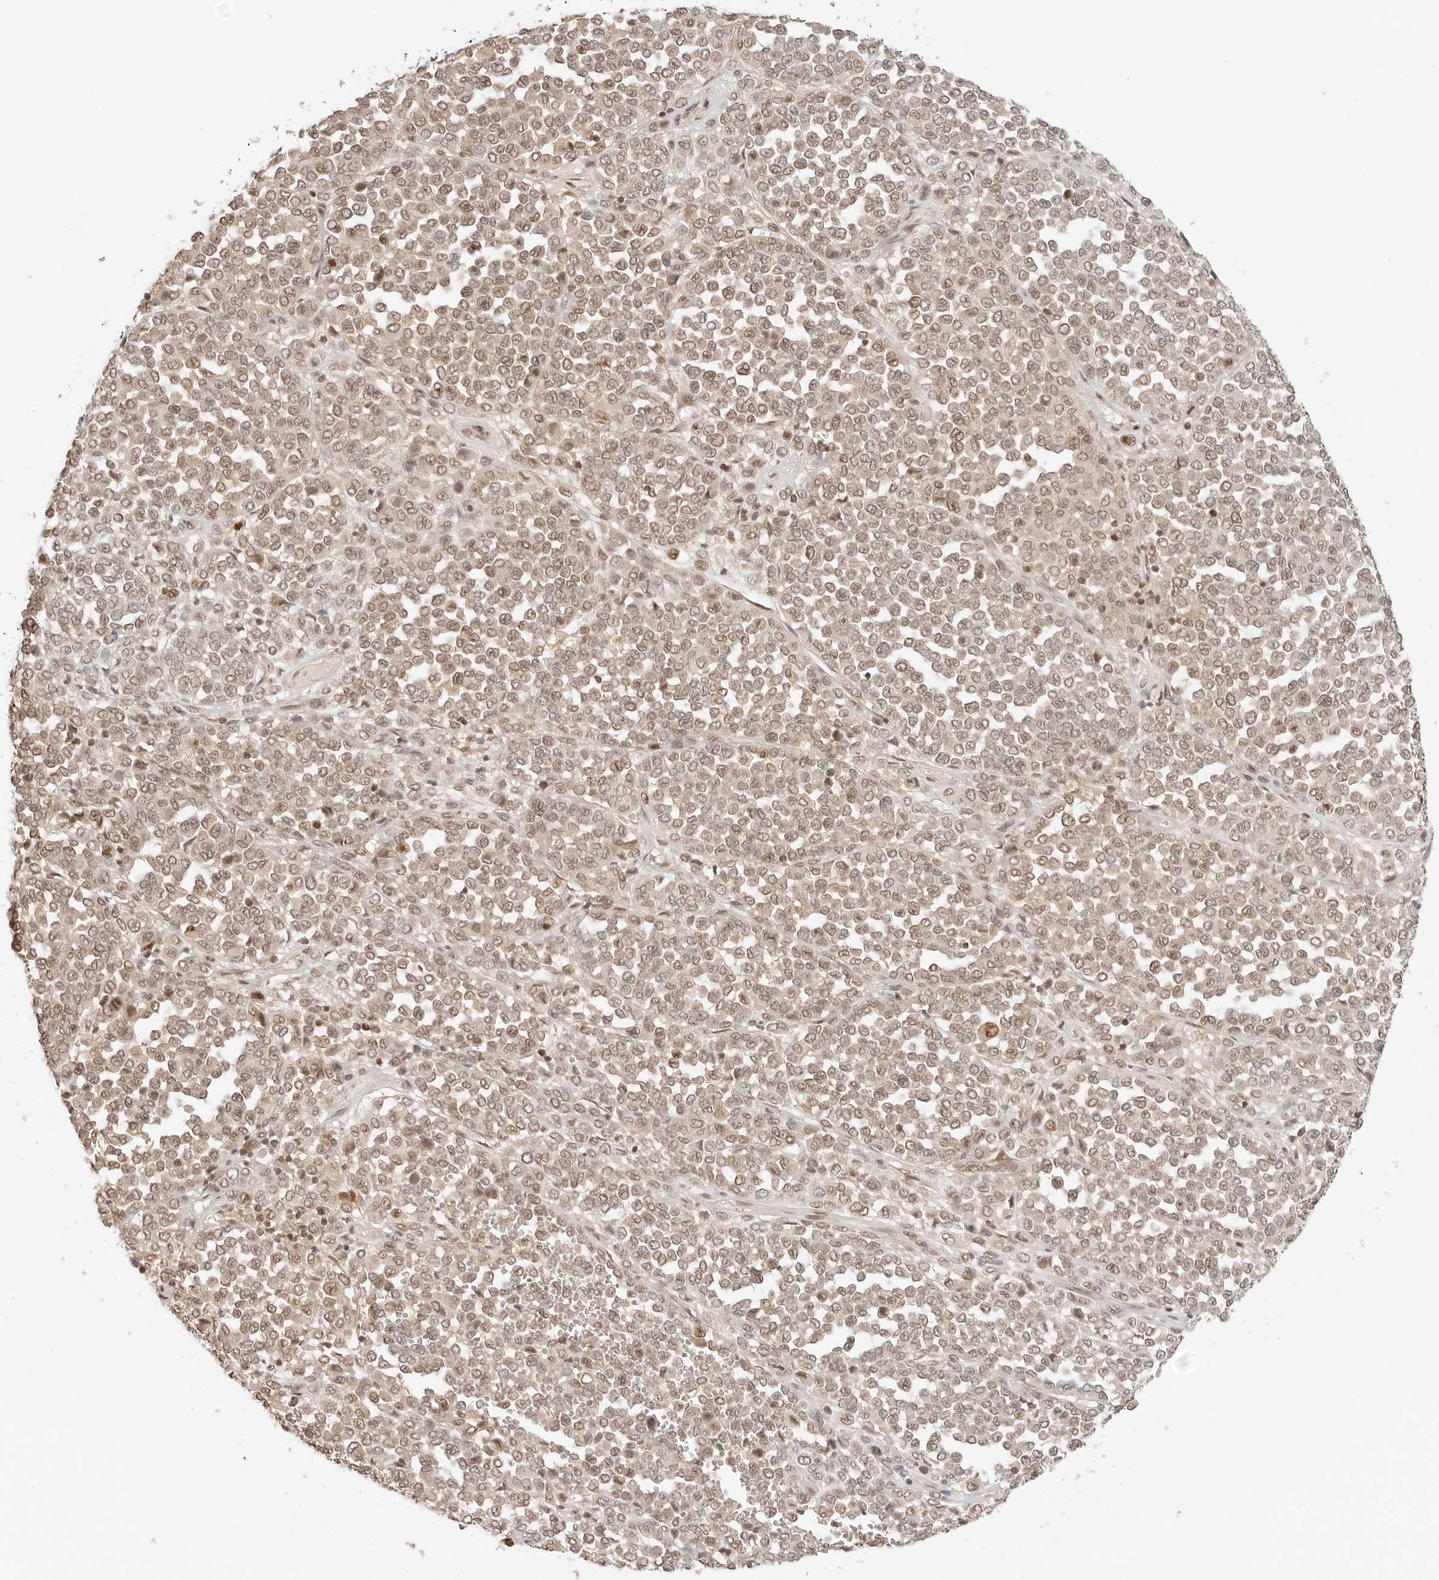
{"staining": {"intensity": "weak", "quantity": ">75%", "location": "cytoplasmic/membranous,nuclear"}, "tissue": "melanoma", "cell_type": "Tumor cells", "image_type": "cancer", "snomed": [{"axis": "morphology", "description": "Malignant melanoma, Metastatic site"}, {"axis": "topography", "description": "Pancreas"}], "caption": "Melanoma stained with a protein marker displays weak staining in tumor cells.", "gene": "POLH", "patient": {"sex": "female", "age": 30}}